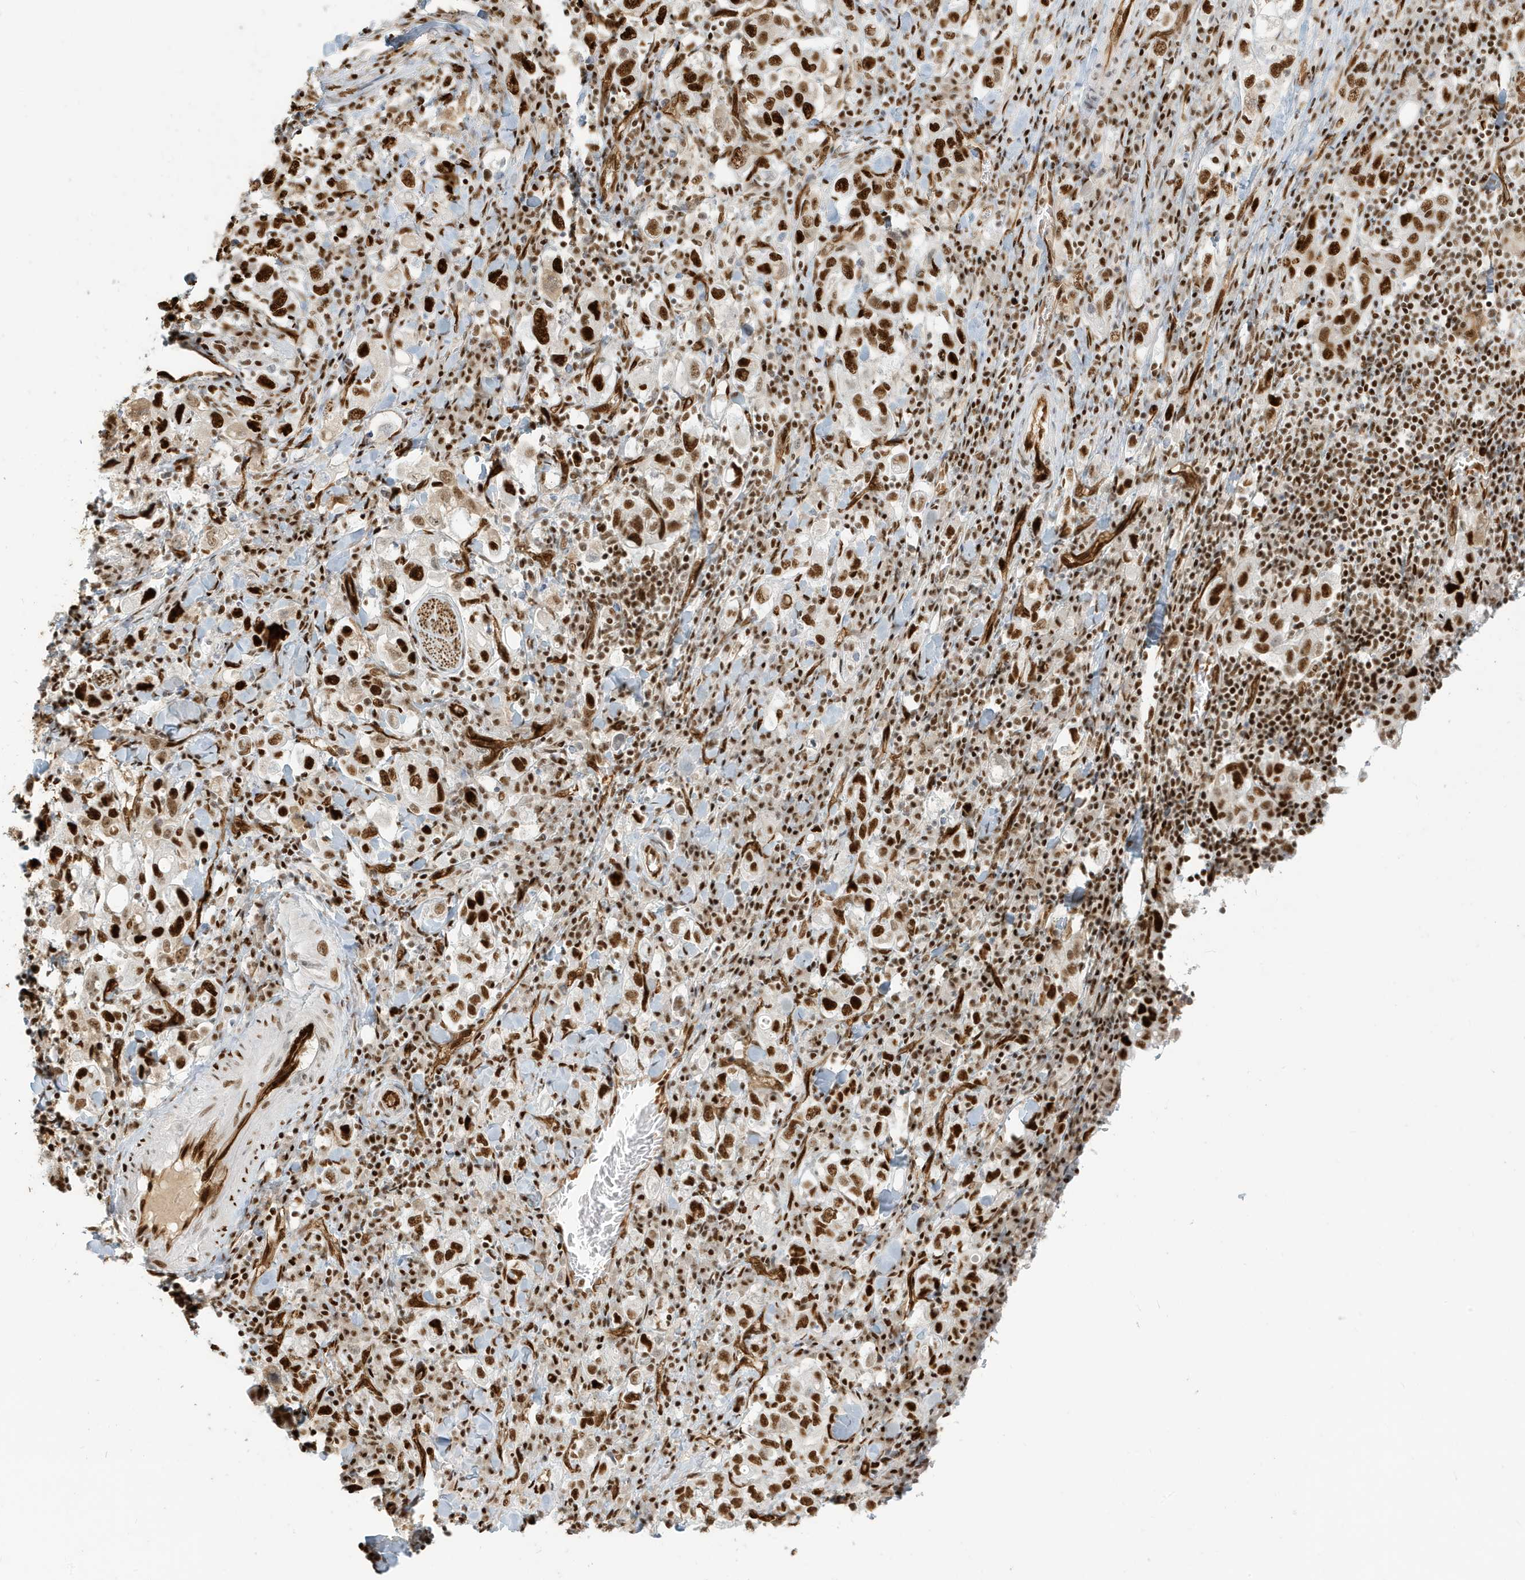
{"staining": {"intensity": "strong", "quantity": ">75%", "location": "nuclear"}, "tissue": "stomach cancer", "cell_type": "Tumor cells", "image_type": "cancer", "snomed": [{"axis": "morphology", "description": "Adenocarcinoma, NOS"}, {"axis": "topography", "description": "Stomach, upper"}], "caption": "Immunohistochemical staining of stomach cancer (adenocarcinoma) shows strong nuclear protein expression in about >75% of tumor cells.", "gene": "CKS2", "patient": {"sex": "male", "age": 62}}